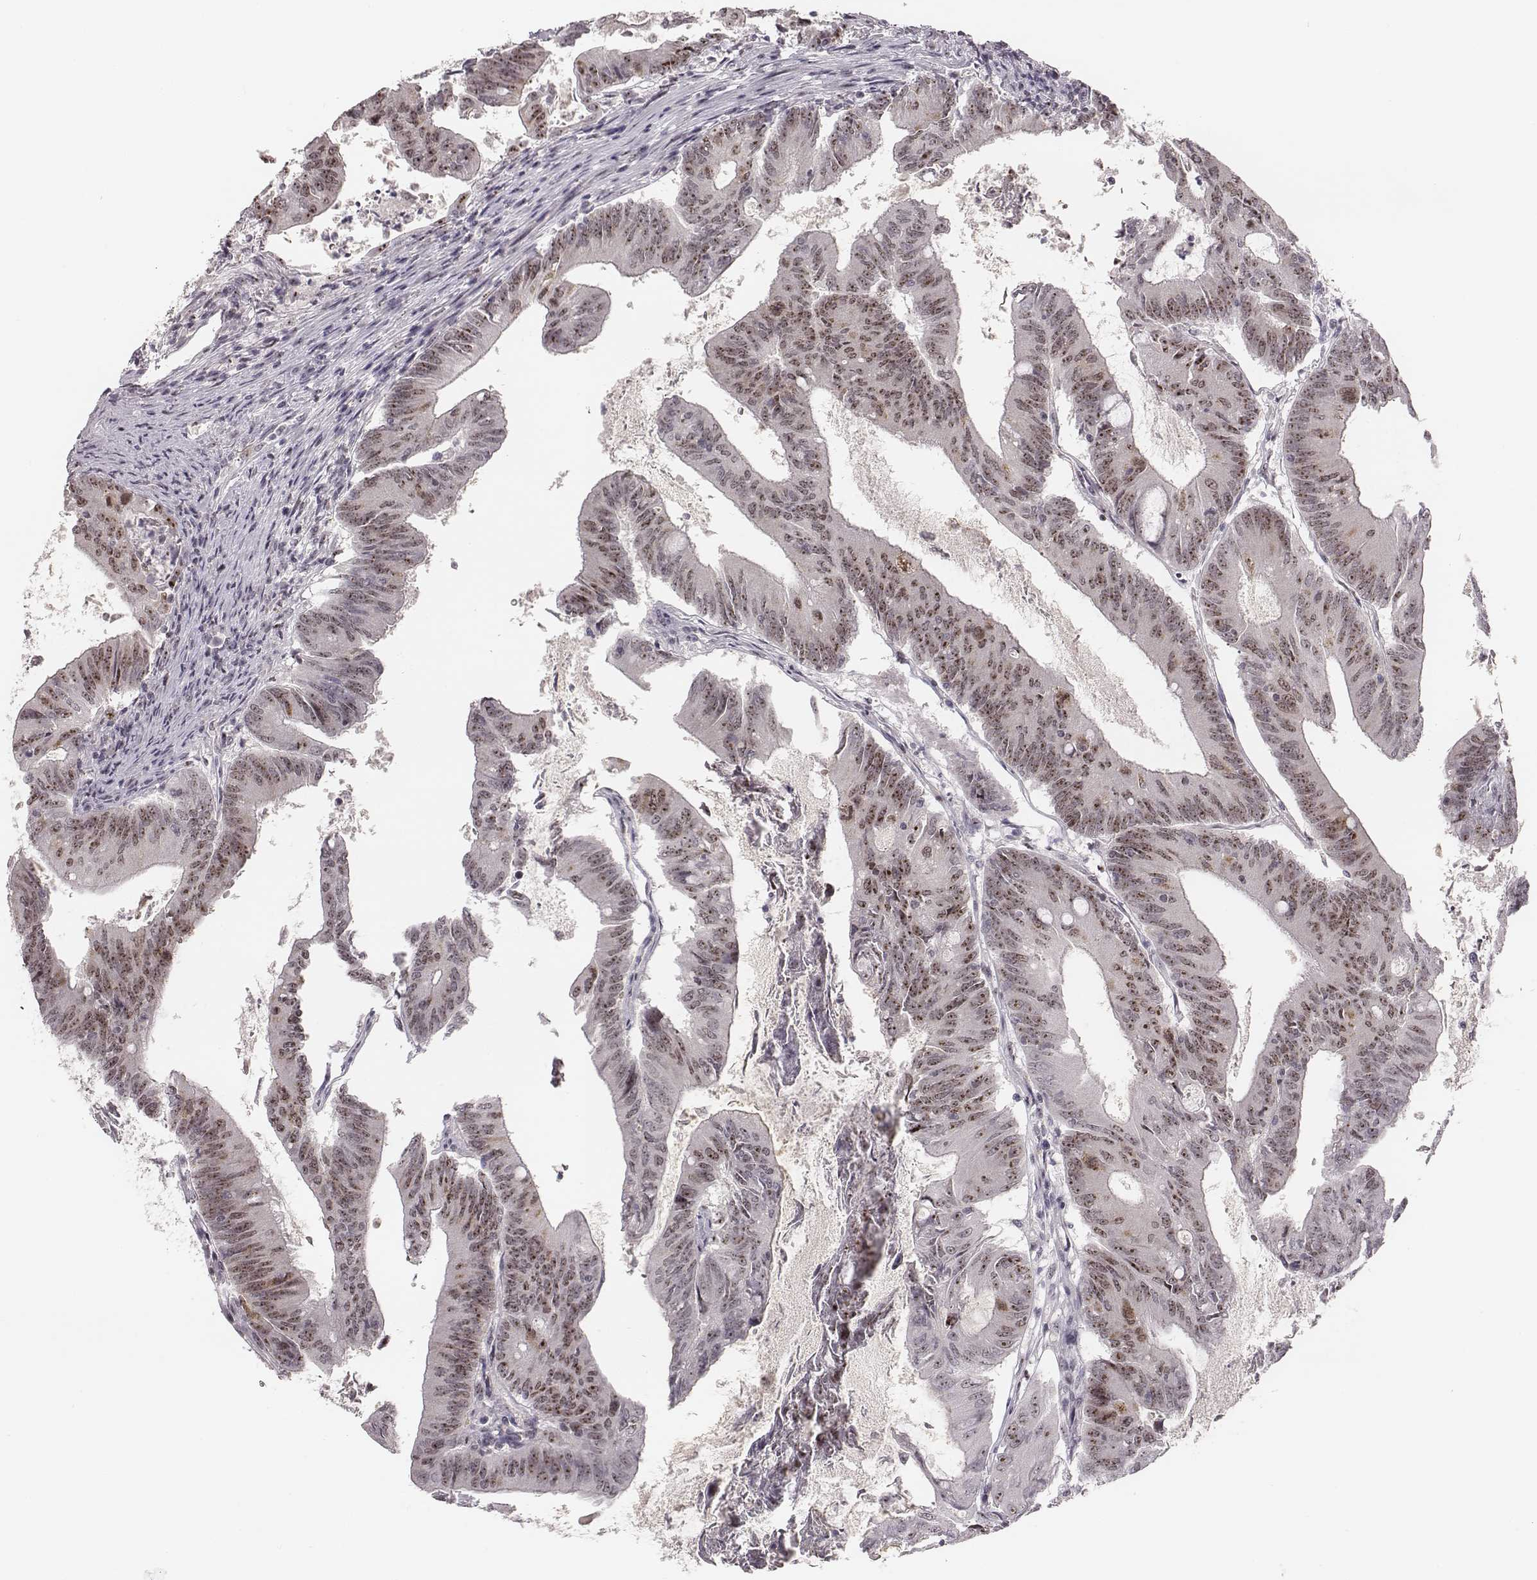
{"staining": {"intensity": "moderate", "quantity": "25%-75%", "location": "nuclear"}, "tissue": "colorectal cancer", "cell_type": "Tumor cells", "image_type": "cancer", "snomed": [{"axis": "morphology", "description": "Adenocarcinoma, NOS"}, {"axis": "topography", "description": "Colon"}], "caption": "A high-resolution photomicrograph shows immunohistochemistry (IHC) staining of colorectal adenocarcinoma, which exhibits moderate nuclear expression in about 25%-75% of tumor cells.", "gene": "NIFK", "patient": {"sex": "female", "age": 70}}